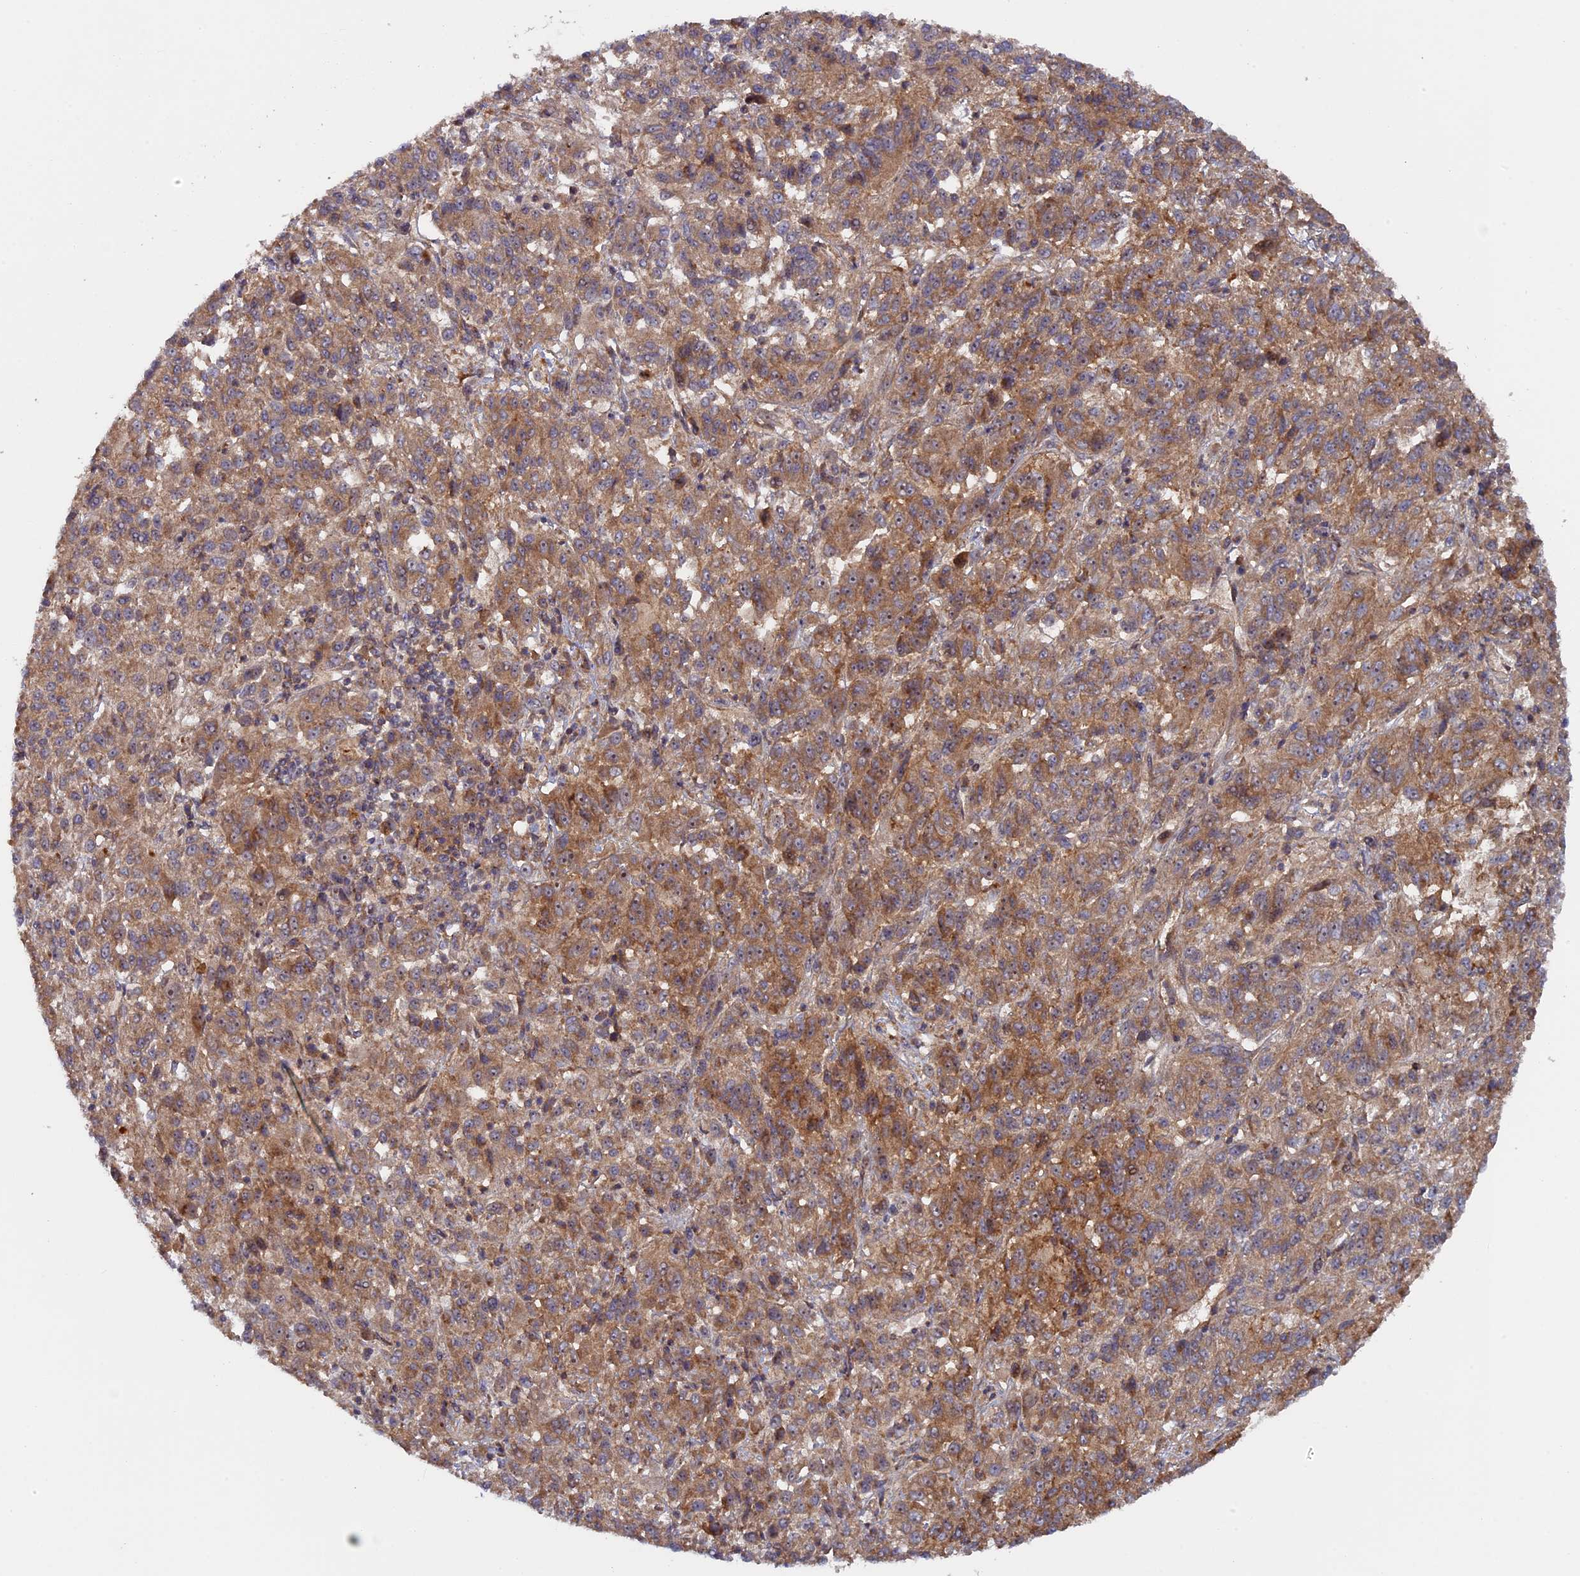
{"staining": {"intensity": "moderate", "quantity": ">75%", "location": "cytoplasmic/membranous,nuclear"}, "tissue": "melanoma", "cell_type": "Tumor cells", "image_type": "cancer", "snomed": [{"axis": "morphology", "description": "Malignant melanoma, Metastatic site"}, {"axis": "topography", "description": "Lung"}], "caption": "Human melanoma stained for a protein (brown) exhibits moderate cytoplasmic/membranous and nuclear positive expression in about >75% of tumor cells.", "gene": "FERMT1", "patient": {"sex": "male", "age": 64}}